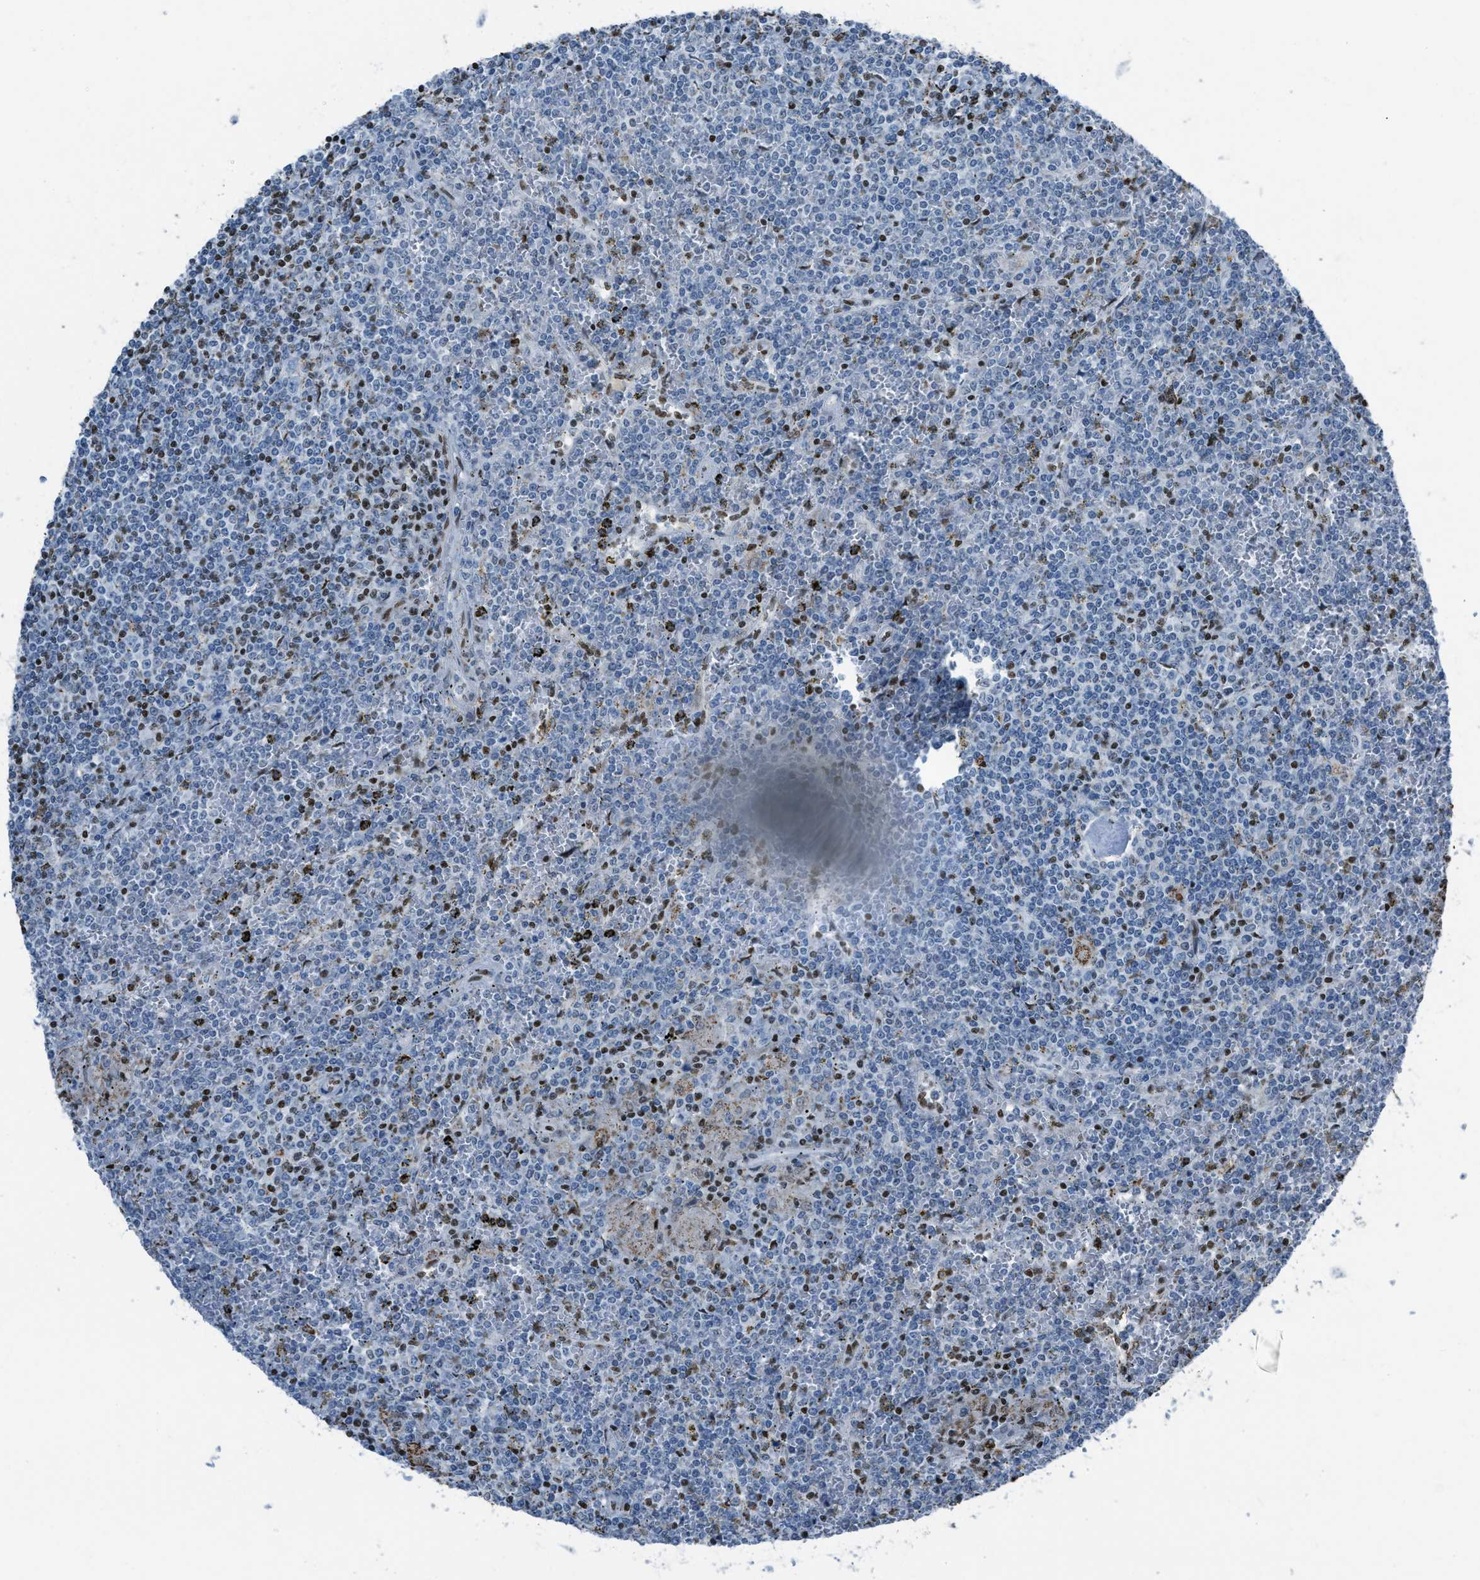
{"staining": {"intensity": "negative", "quantity": "none", "location": "none"}, "tissue": "lymphoma", "cell_type": "Tumor cells", "image_type": "cancer", "snomed": [{"axis": "morphology", "description": "Malignant lymphoma, non-Hodgkin's type, Low grade"}, {"axis": "topography", "description": "Spleen"}], "caption": "Photomicrograph shows no significant protein positivity in tumor cells of low-grade malignant lymphoma, non-Hodgkin's type.", "gene": "SLFN5", "patient": {"sex": "female", "age": 19}}